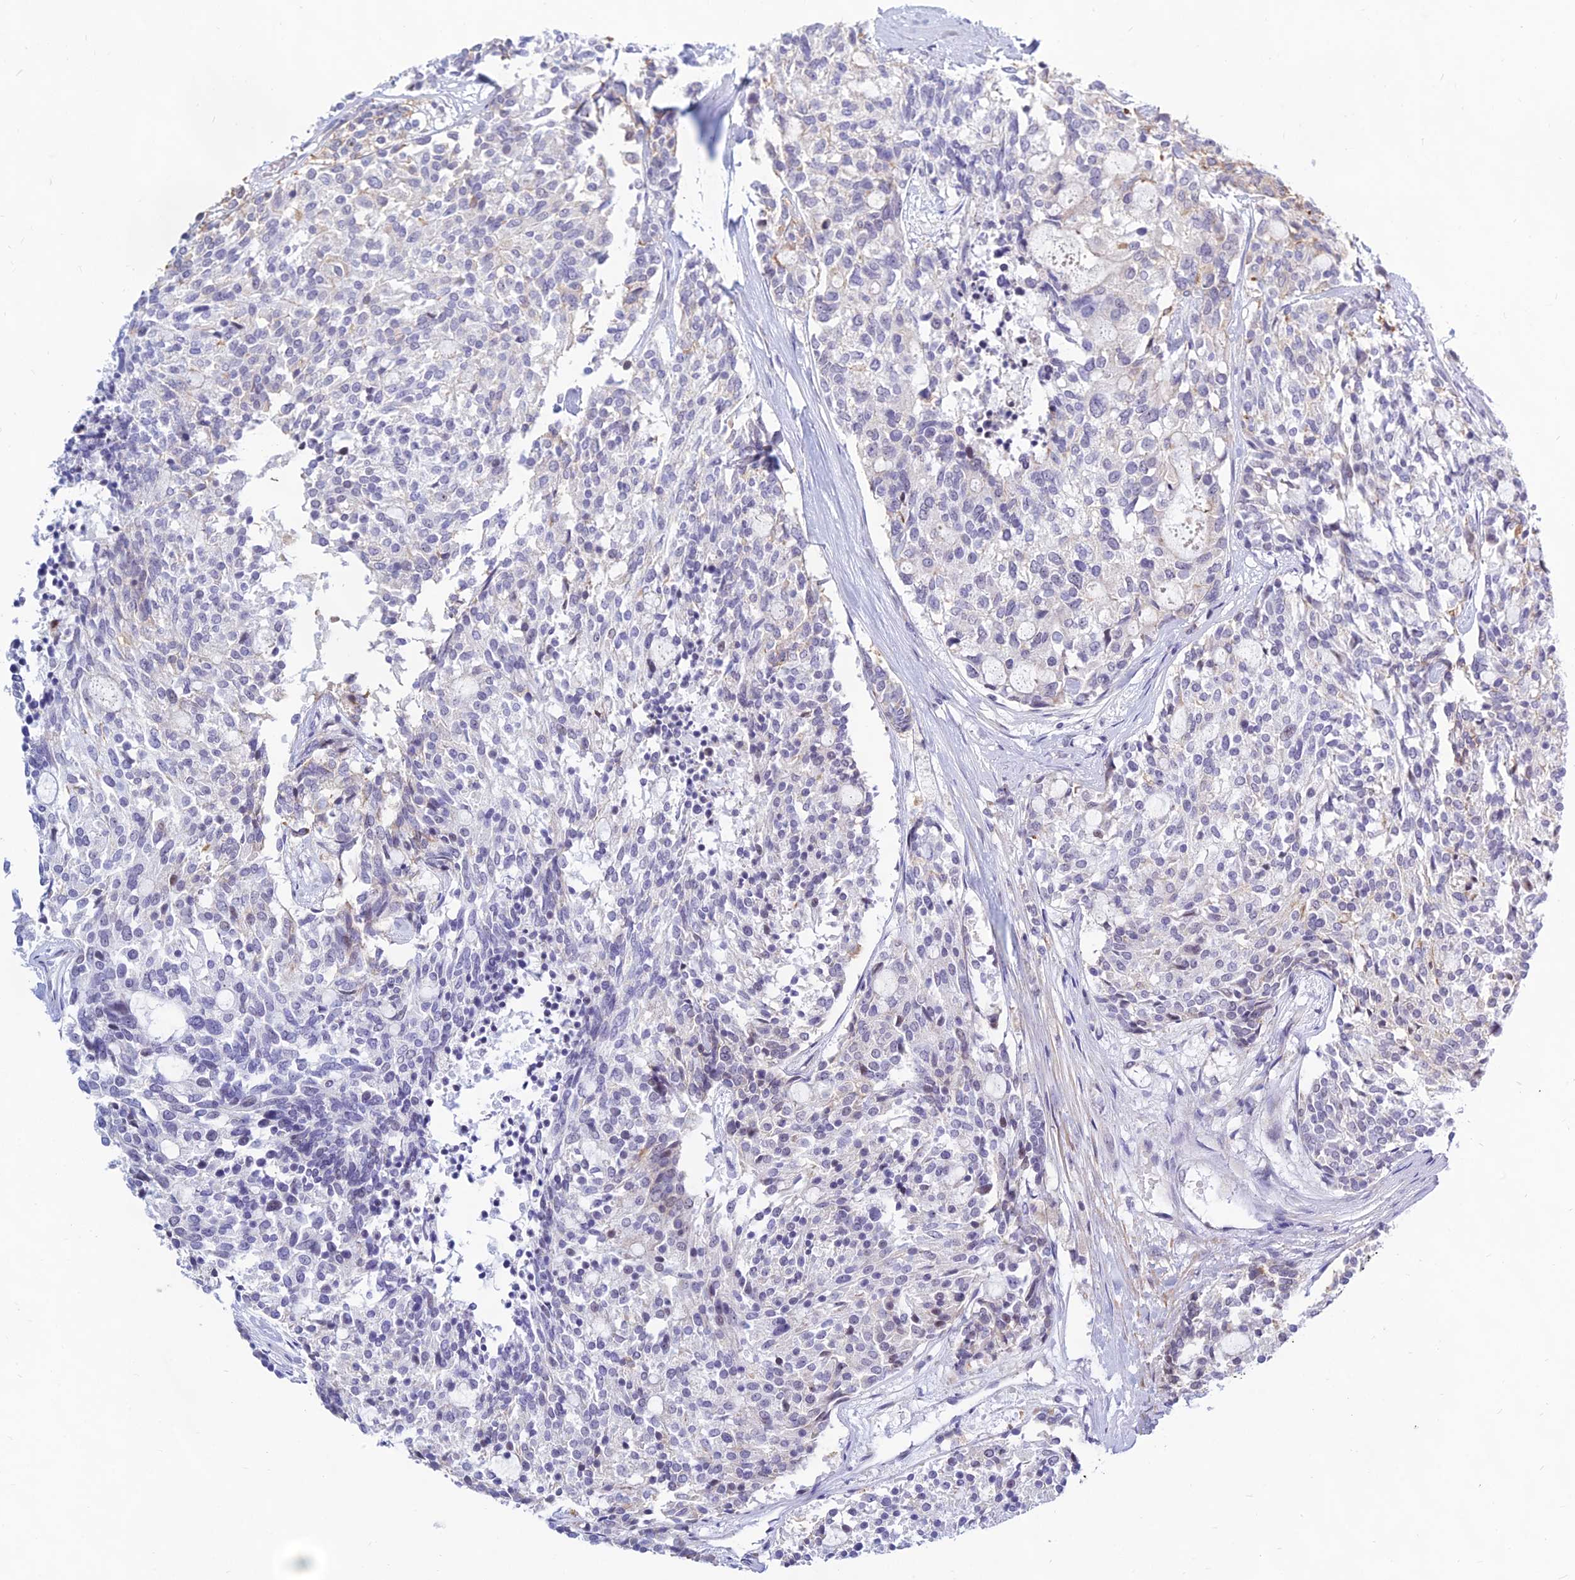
{"staining": {"intensity": "negative", "quantity": "none", "location": "none"}, "tissue": "carcinoid", "cell_type": "Tumor cells", "image_type": "cancer", "snomed": [{"axis": "morphology", "description": "Carcinoid, malignant, NOS"}, {"axis": "topography", "description": "Pancreas"}], "caption": "The image exhibits no significant positivity in tumor cells of carcinoid.", "gene": "KRR1", "patient": {"sex": "female", "age": 54}}